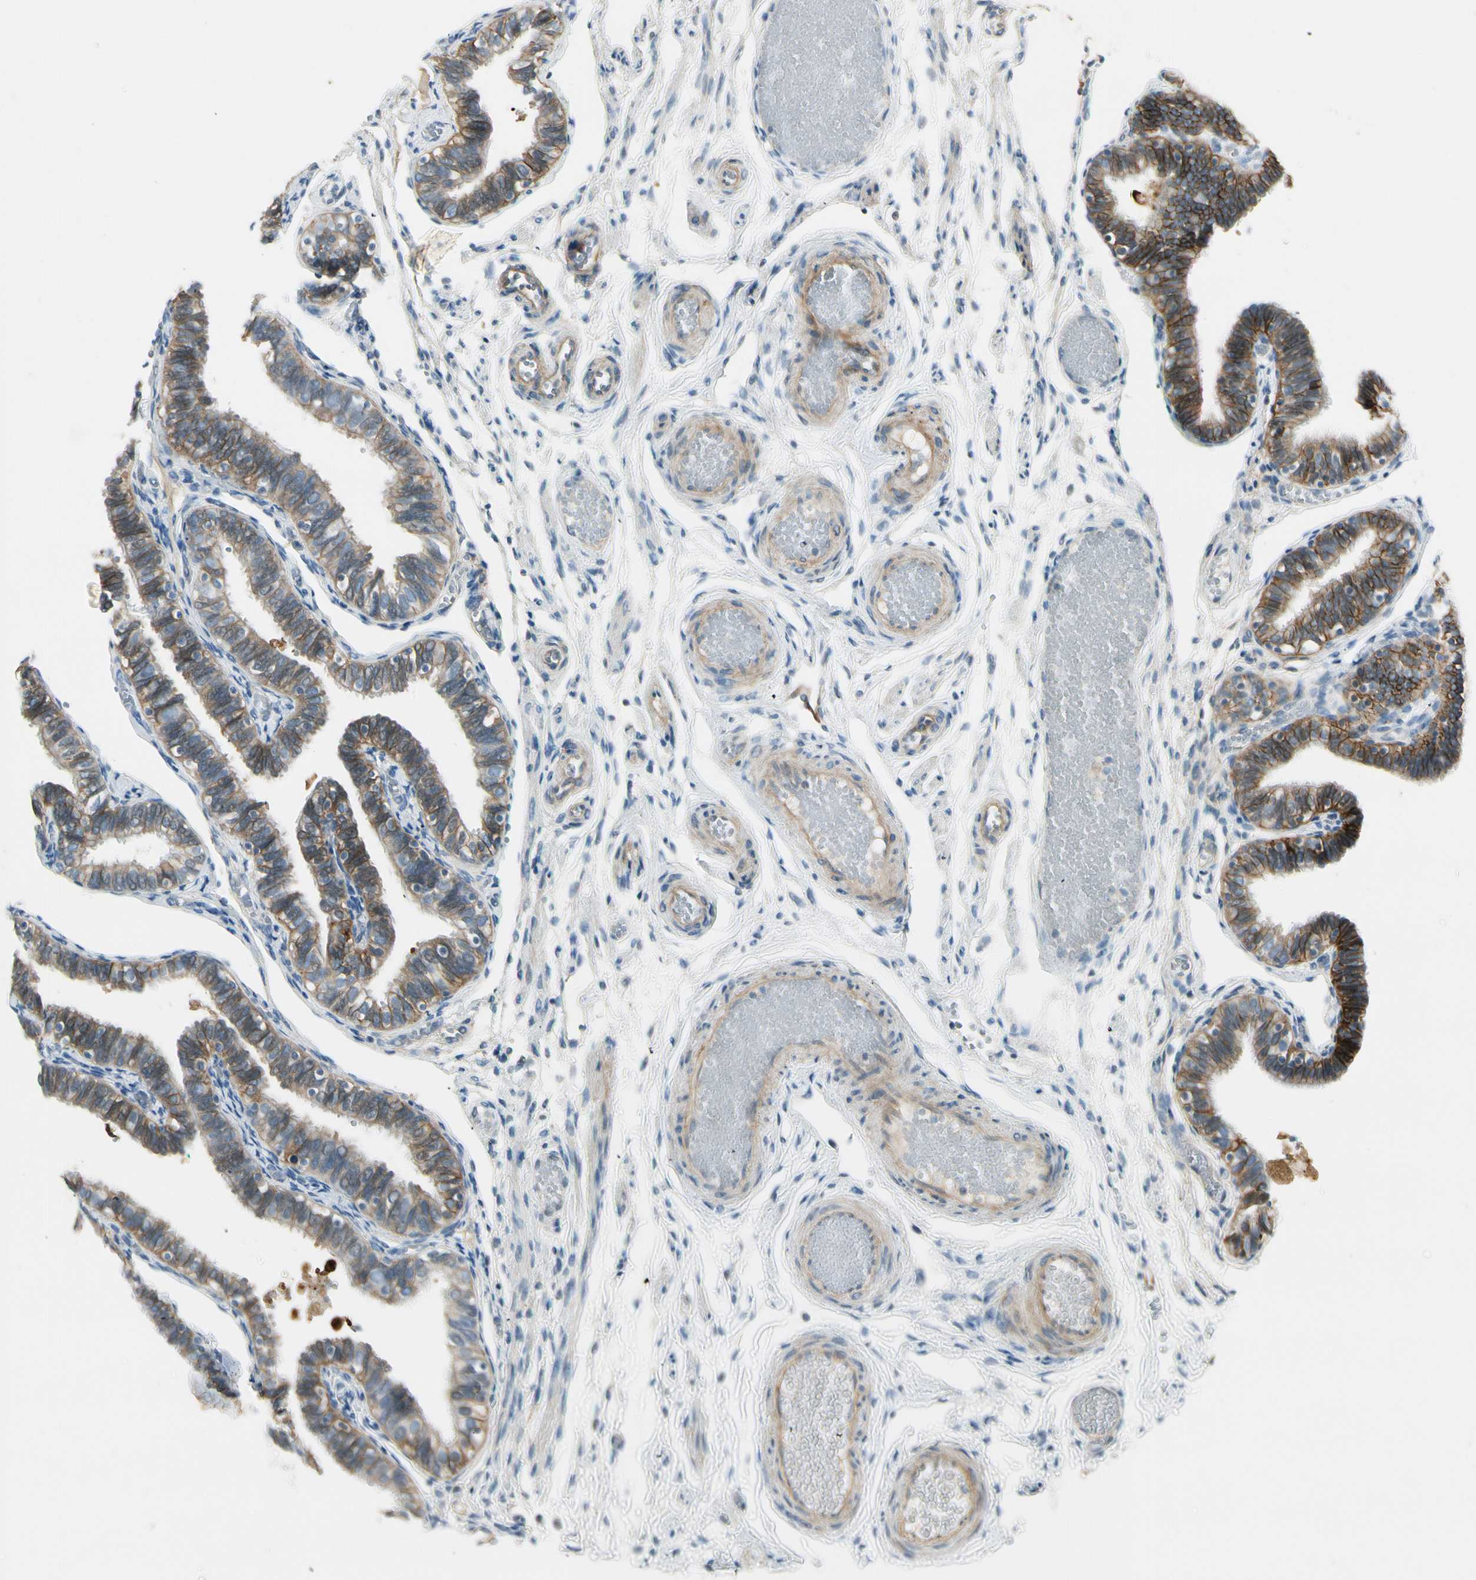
{"staining": {"intensity": "strong", "quantity": ">75%", "location": "cytoplasmic/membranous"}, "tissue": "fallopian tube", "cell_type": "Glandular cells", "image_type": "normal", "snomed": [{"axis": "morphology", "description": "Normal tissue, NOS"}, {"axis": "topography", "description": "Fallopian tube"}], "caption": "Immunohistochemical staining of unremarkable fallopian tube shows >75% levels of strong cytoplasmic/membranous protein positivity in approximately >75% of glandular cells. The protein is stained brown, and the nuclei are stained in blue (DAB IHC with brightfield microscopy, high magnification).", "gene": "ITGA3", "patient": {"sex": "female", "age": 46}}